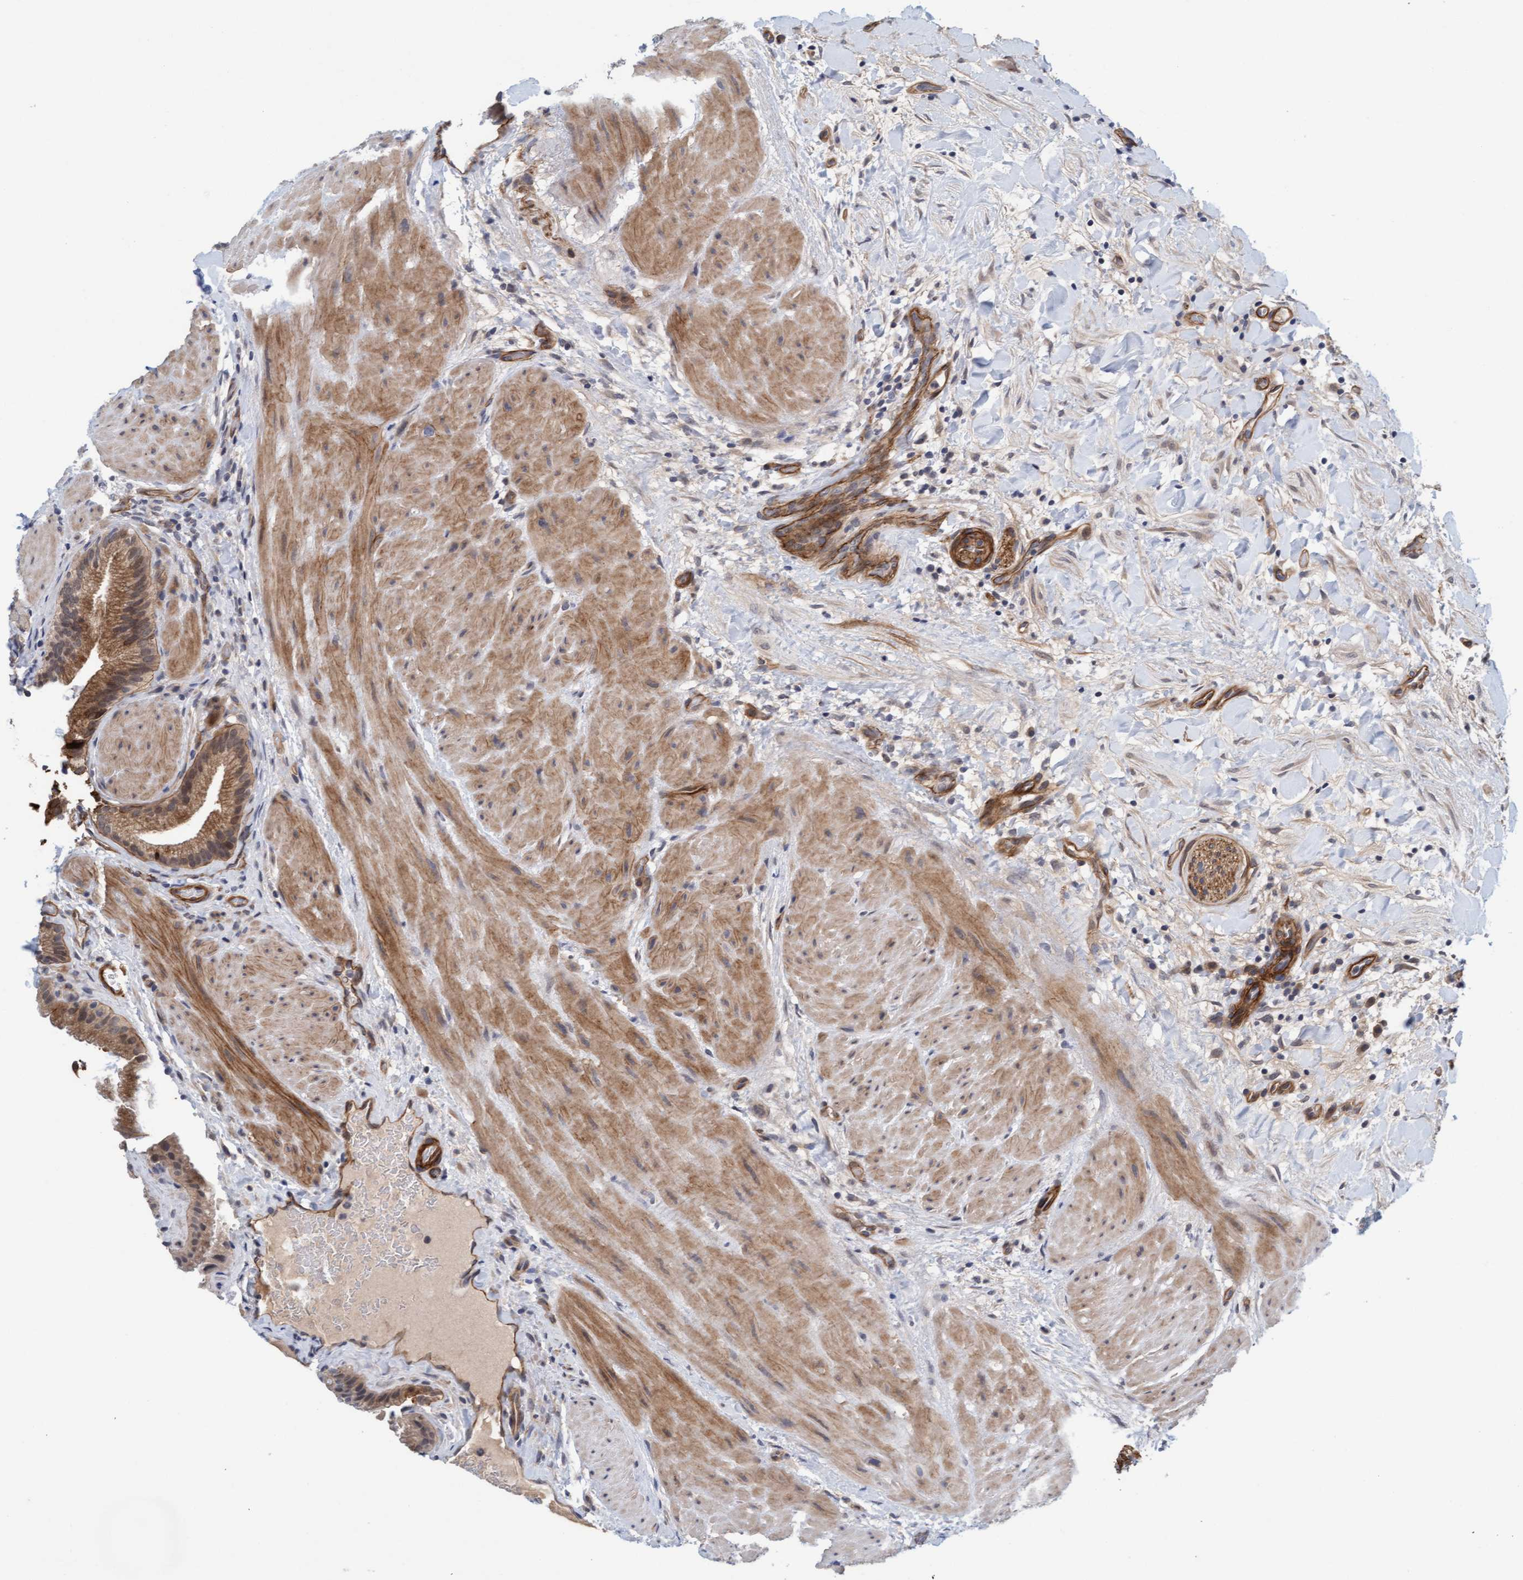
{"staining": {"intensity": "moderate", "quantity": ">75%", "location": "cytoplasmic/membranous,nuclear"}, "tissue": "gallbladder", "cell_type": "Glandular cells", "image_type": "normal", "snomed": [{"axis": "morphology", "description": "Normal tissue, NOS"}, {"axis": "topography", "description": "Gallbladder"}], "caption": "Human gallbladder stained with a brown dye shows moderate cytoplasmic/membranous,nuclear positive expression in about >75% of glandular cells.", "gene": "TSTD2", "patient": {"sex": "male", "age": 49}}